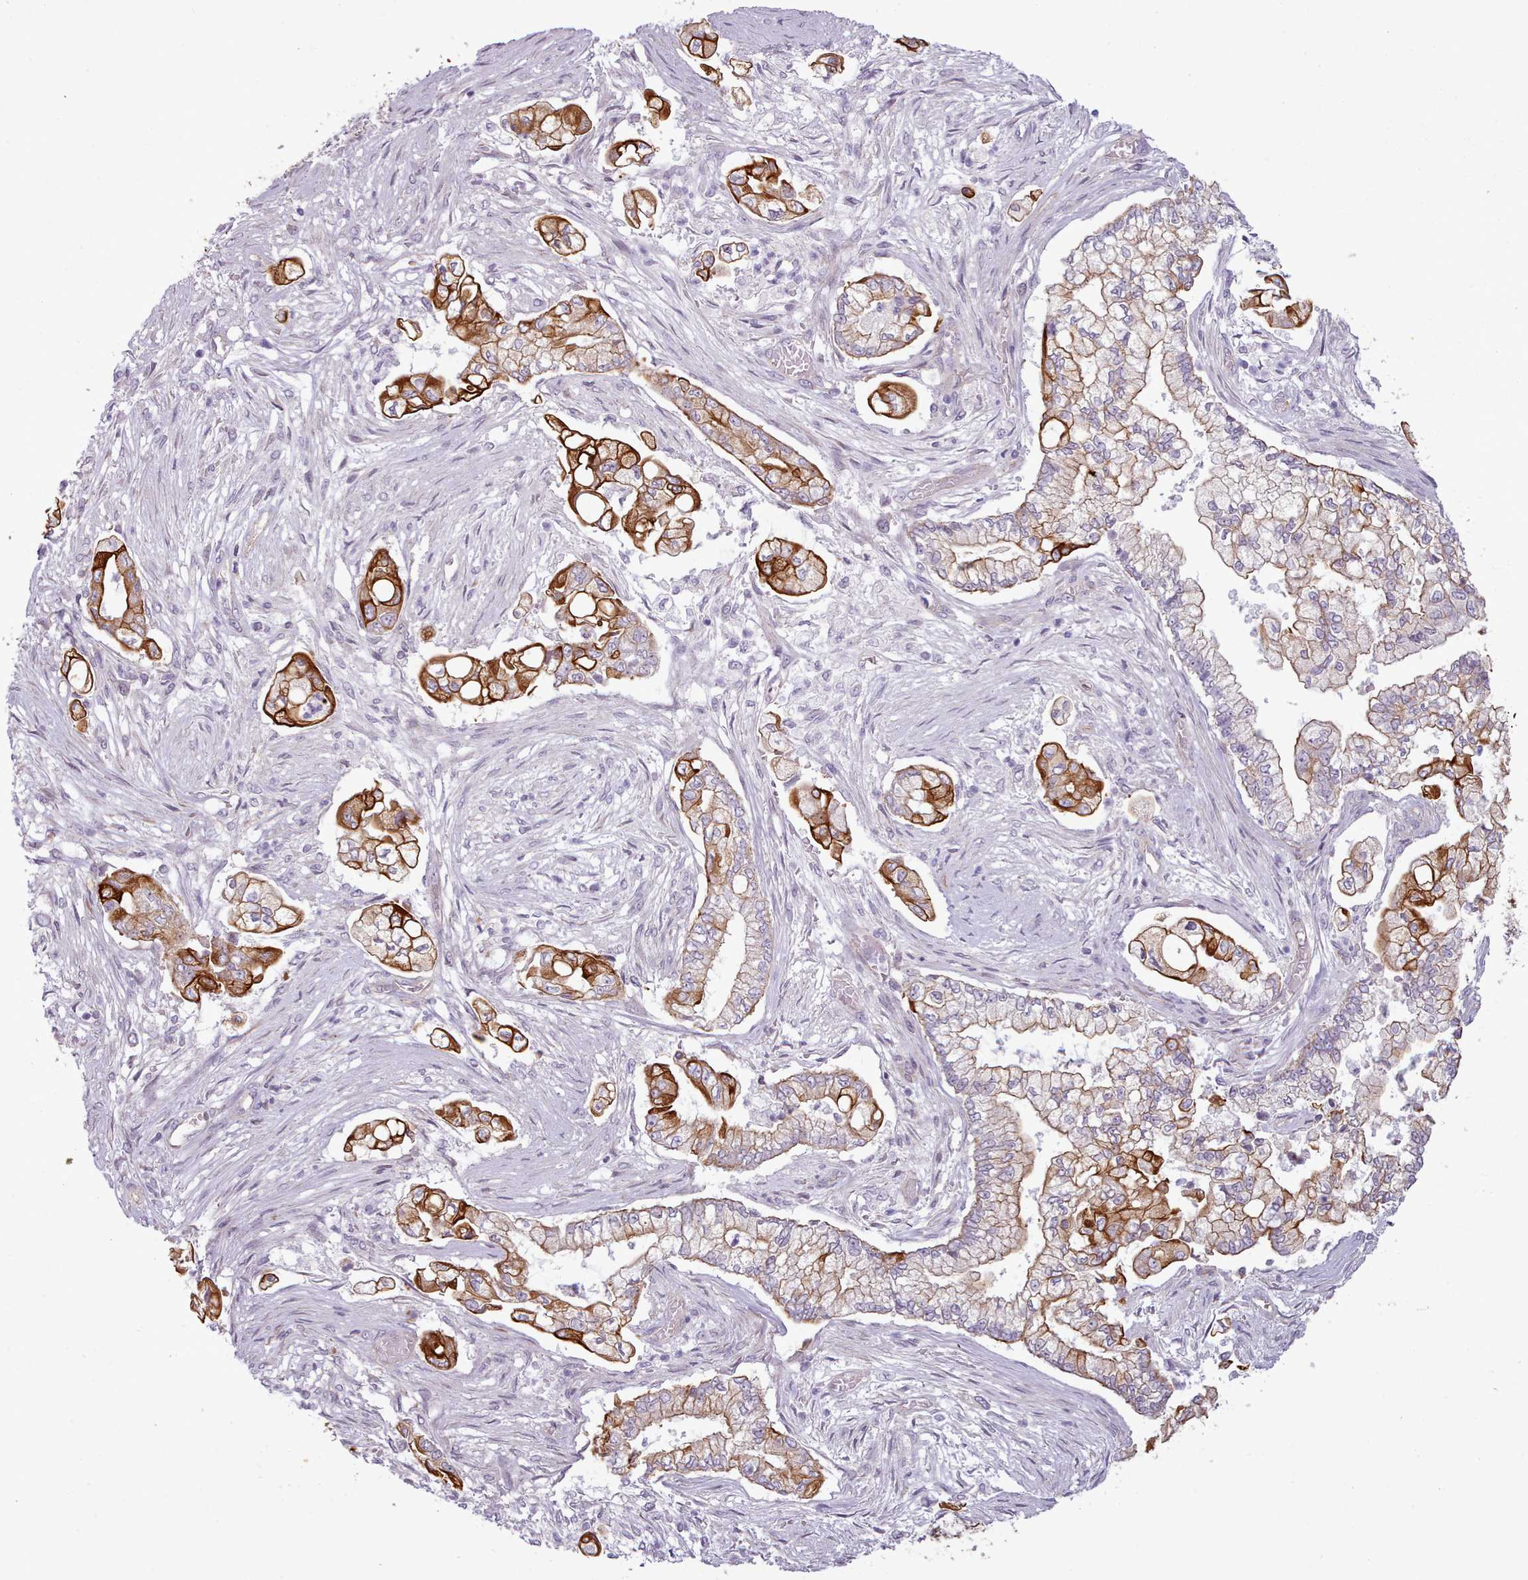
{"staining": {"intensity": "strong", "quantity": ">75%", "location": "cytoplasmic/membranous"}, "tissue": "pancreatic cancer", "cell_type": "Tumor cells", "image_type": "cancer", "snomed": [{"axis": "morphology", "description": "Adenocarcinoma, NOS"}, {"axis": "topography", "description": "Pancreas"}], "caption": "Immunohistochemistry (IHC) of pancreatic cancer (adenocarcinoma) exhibits high levels of strong cytoplasmic/membranous expression in about >75% of tumor cells.", "gene": "PLD4", "patient": {"sex": "female", "age": 69}}